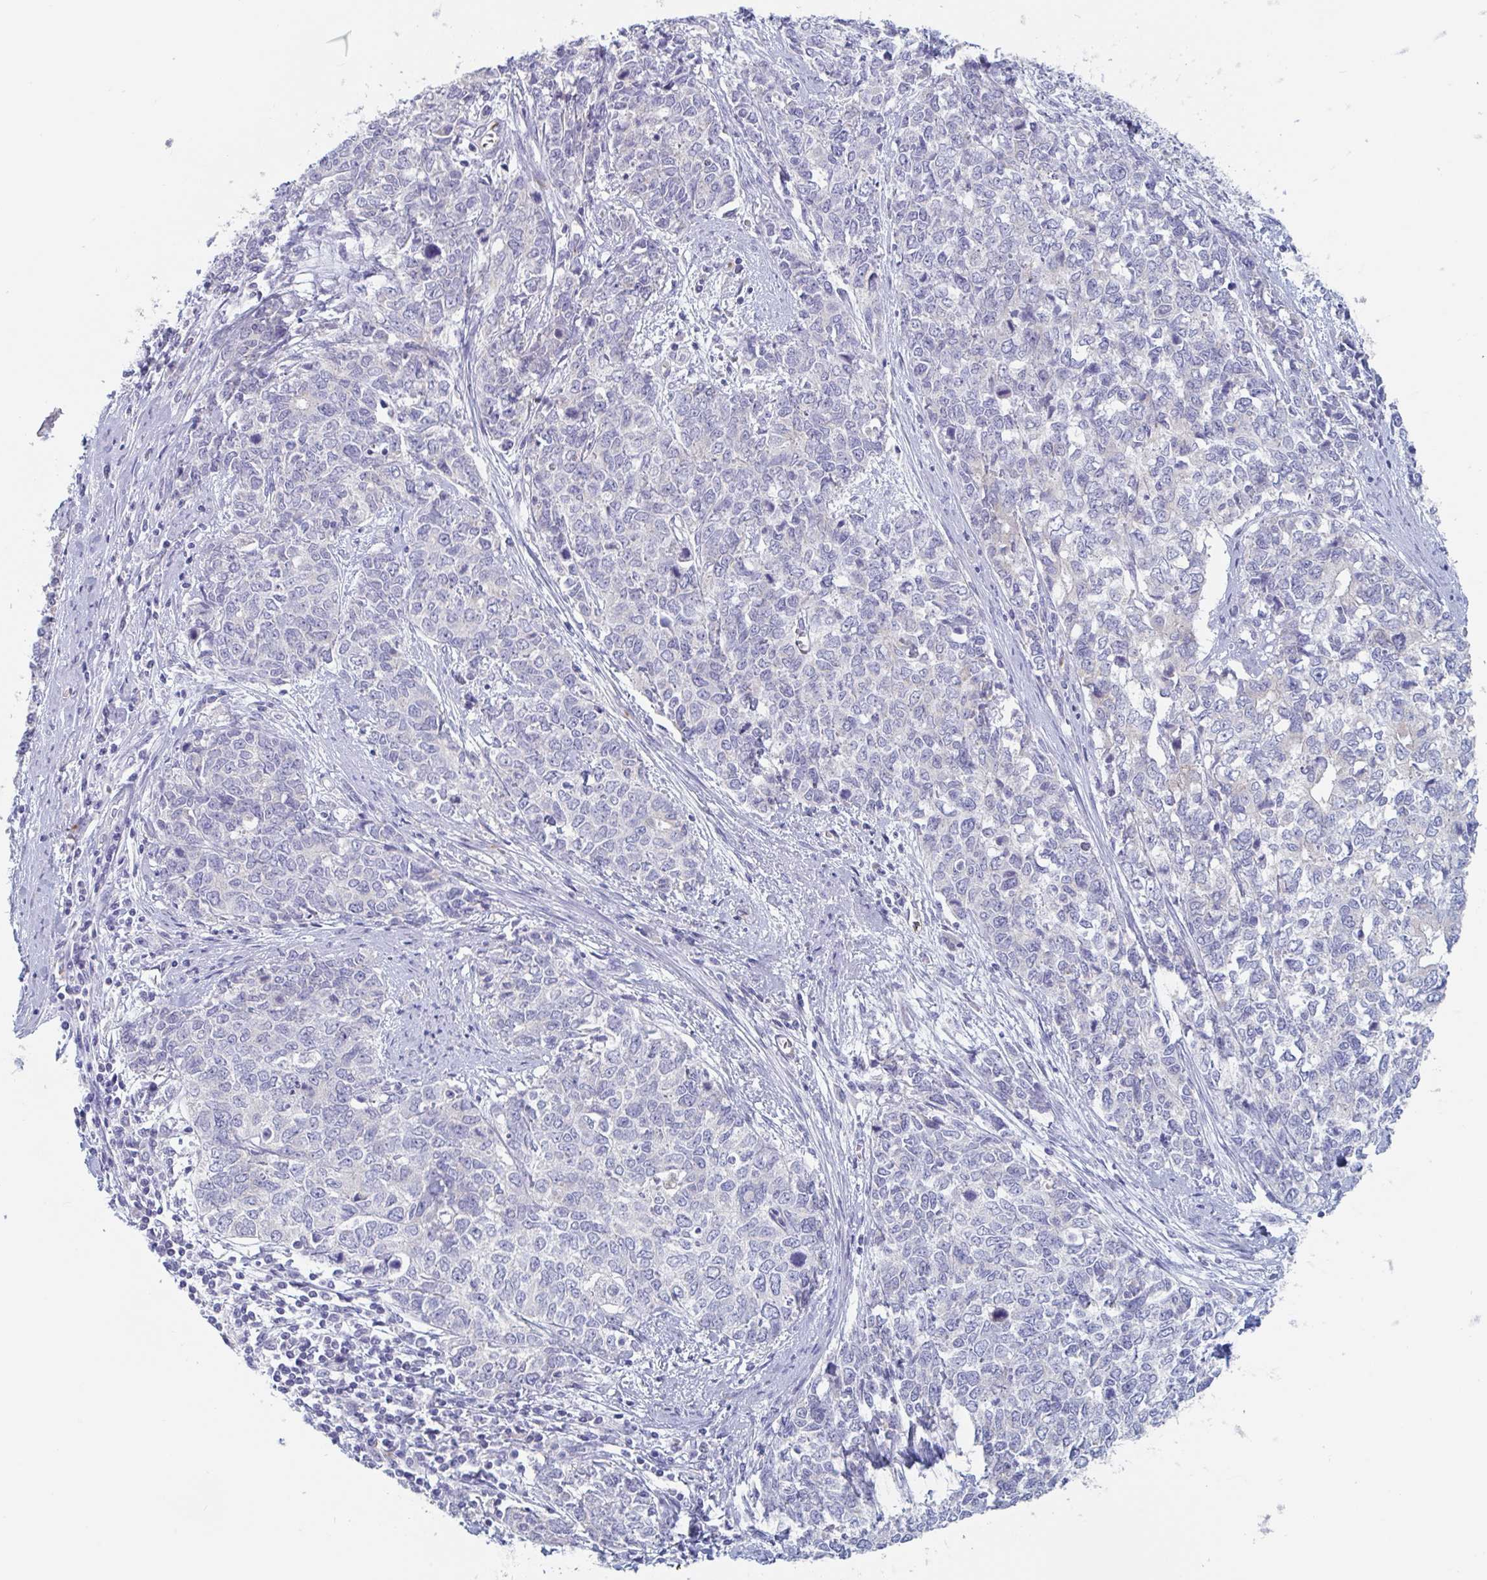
{"staining": {"intensity": "negative", "quantity": "none", "location": "none"}, "tissue": "cervical cancer", "cell_type": "Tumor cells", "image_type": "cancer", "snomed": [{"axis": "morphology", "description": "Adenocarcinoma, NOS"}, {"axis": "topography", "description": "Cervix"}], "caption": "Immunohistochemical staining of human cervical cancer (adenocarcinoma) exhibits no significant expression in tumor cells. Brightfield microscopy of immunohistochemistry (IHC) stained with DAB (brown) and hematoxylin (blue), captured at high magnification.", "gene": "ABHD16A", "patient": {"sex": "female", "age": 63}}